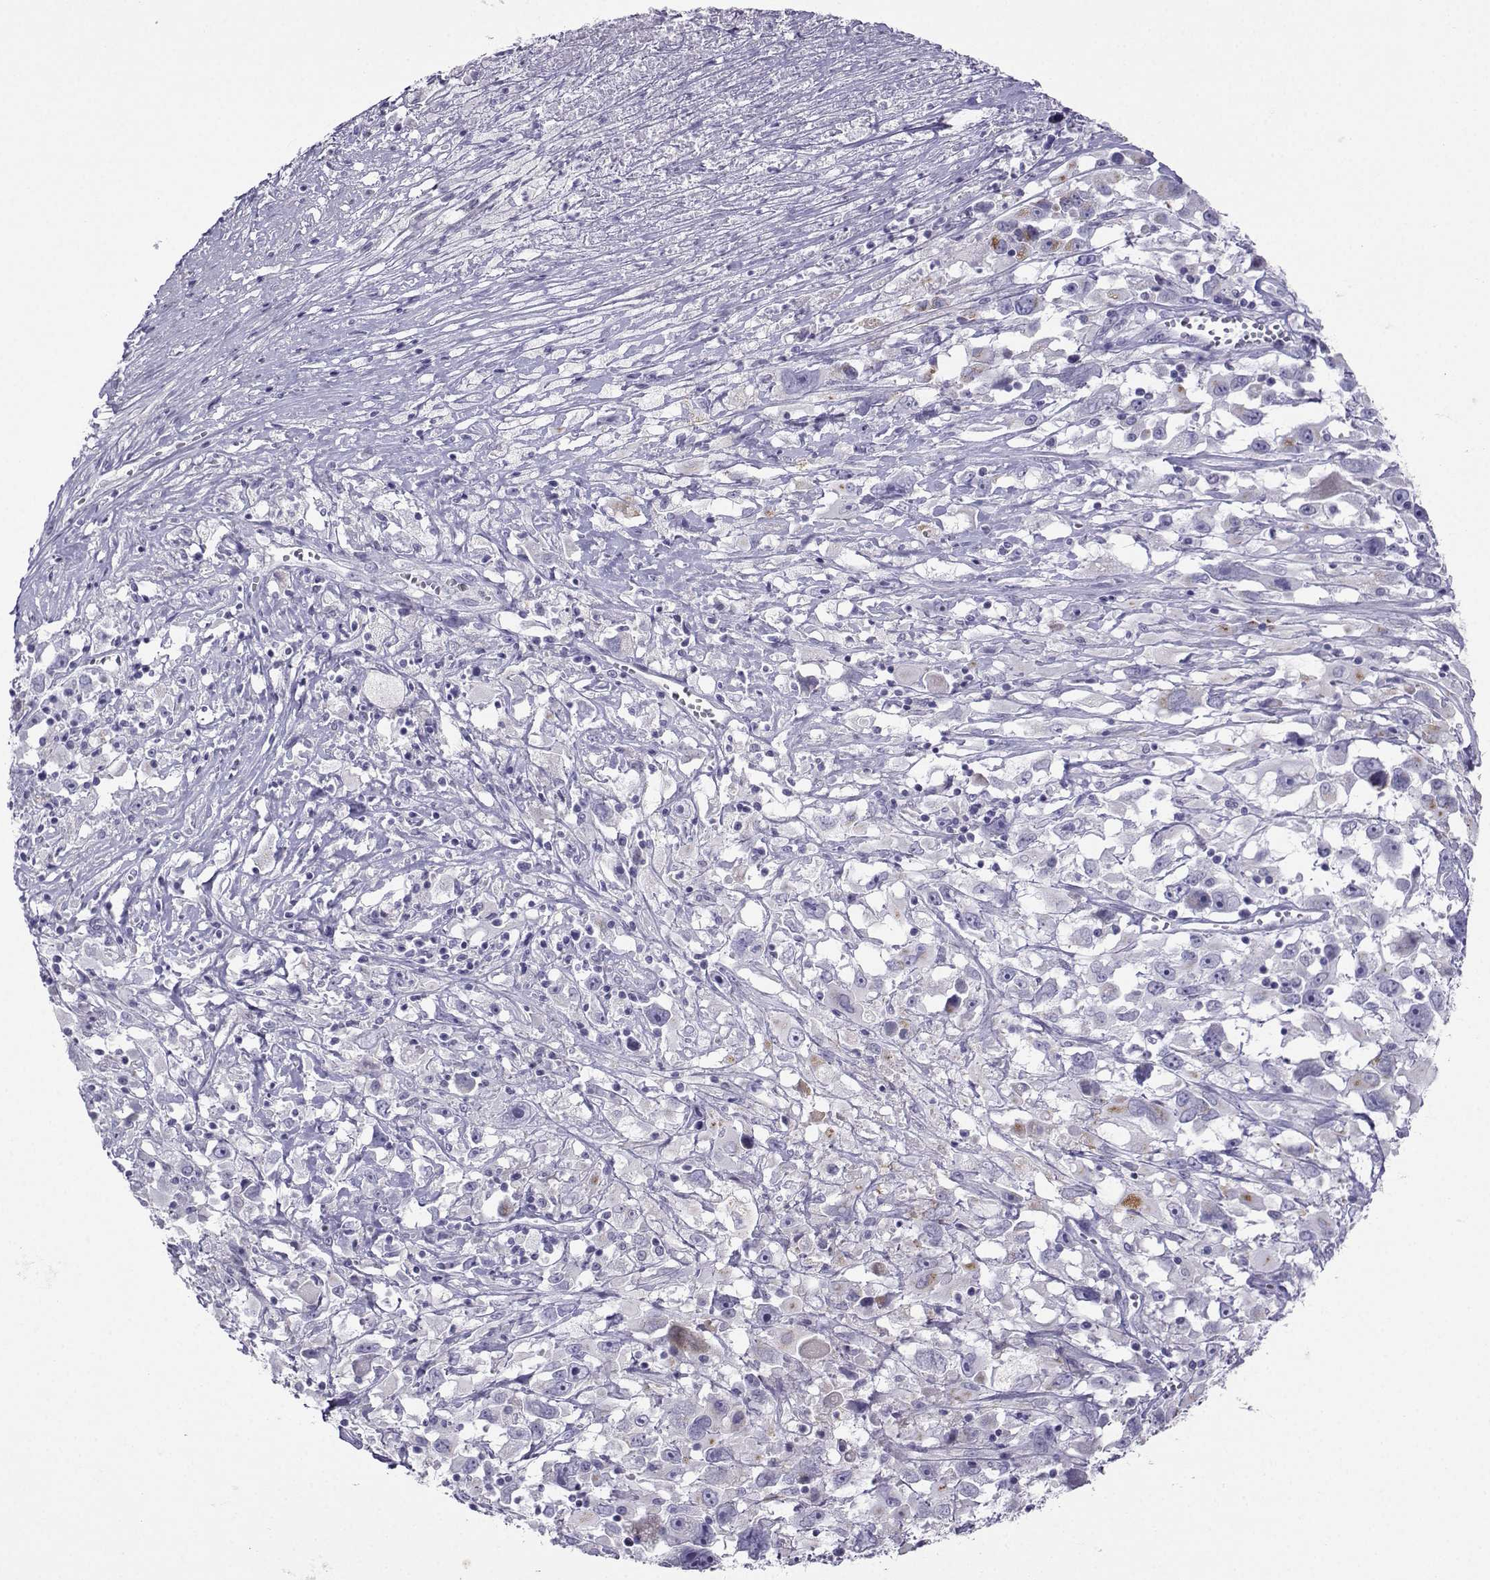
{"staining": {"intensity": "negative", "quantity": "none", "location": "none"}, "tissue": "melanoma", "cell_type": "Tumor cells", "image_type": "cancer", "snomed": [{"axis": "morphology", "description": "Malignant melanoma, Metastatic site"}, {"axis": "topography", "description": "Soft tissue"}], "caption": "DAB immunohistochemical staining of human malignant melanoma (metastatic site) displays no significant positivity in tumor cells. The staining was performed using DAB to visualize the protein expression in brown, while the nuclei were stained in blue with hematoxylin (Magnification: 20x).", "gene": "FBXO24", "patient": {"sex": "male", "age": 50}}